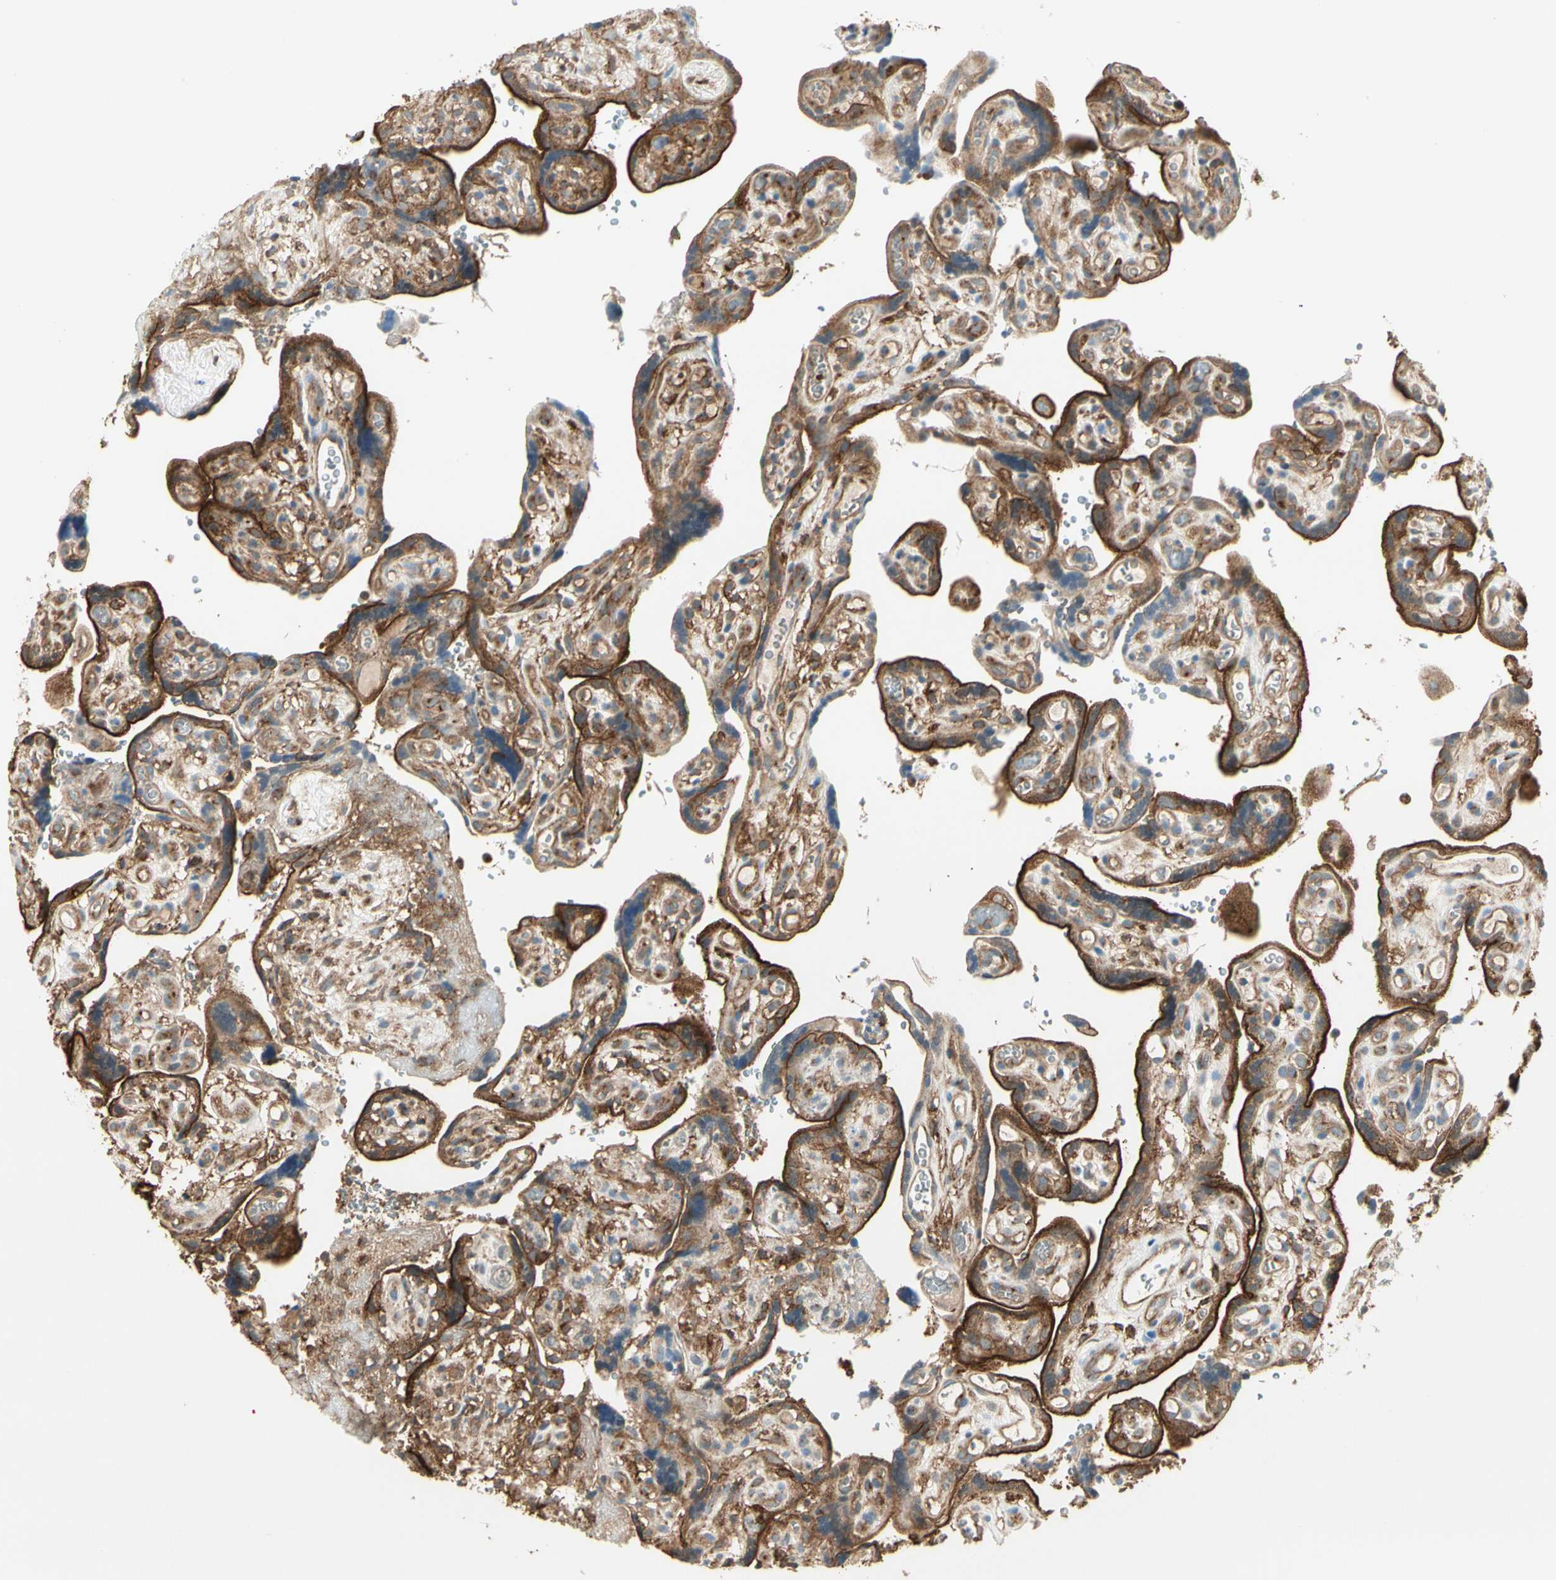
{"staining": {"intensity": "weak", "quantity": ">75%", "location": "cytoplasmic/membranous"}, "tissue": "placenta", "cell_type": "Decidual cells", "image_type": "normal", "snomed": [{"axis": "morphology", "description": "Normal tissue, NOS"}, {"axis": "topography", "description": "Placenta"}], "caption": "Immunohistochemical staining of normal placenta demonstrates weak cytoplasmic/membranous protein expression in approximately >75% of decidual cells.", "gene": "AGFG1", "patient": {"sex": "female", "age": 30}}